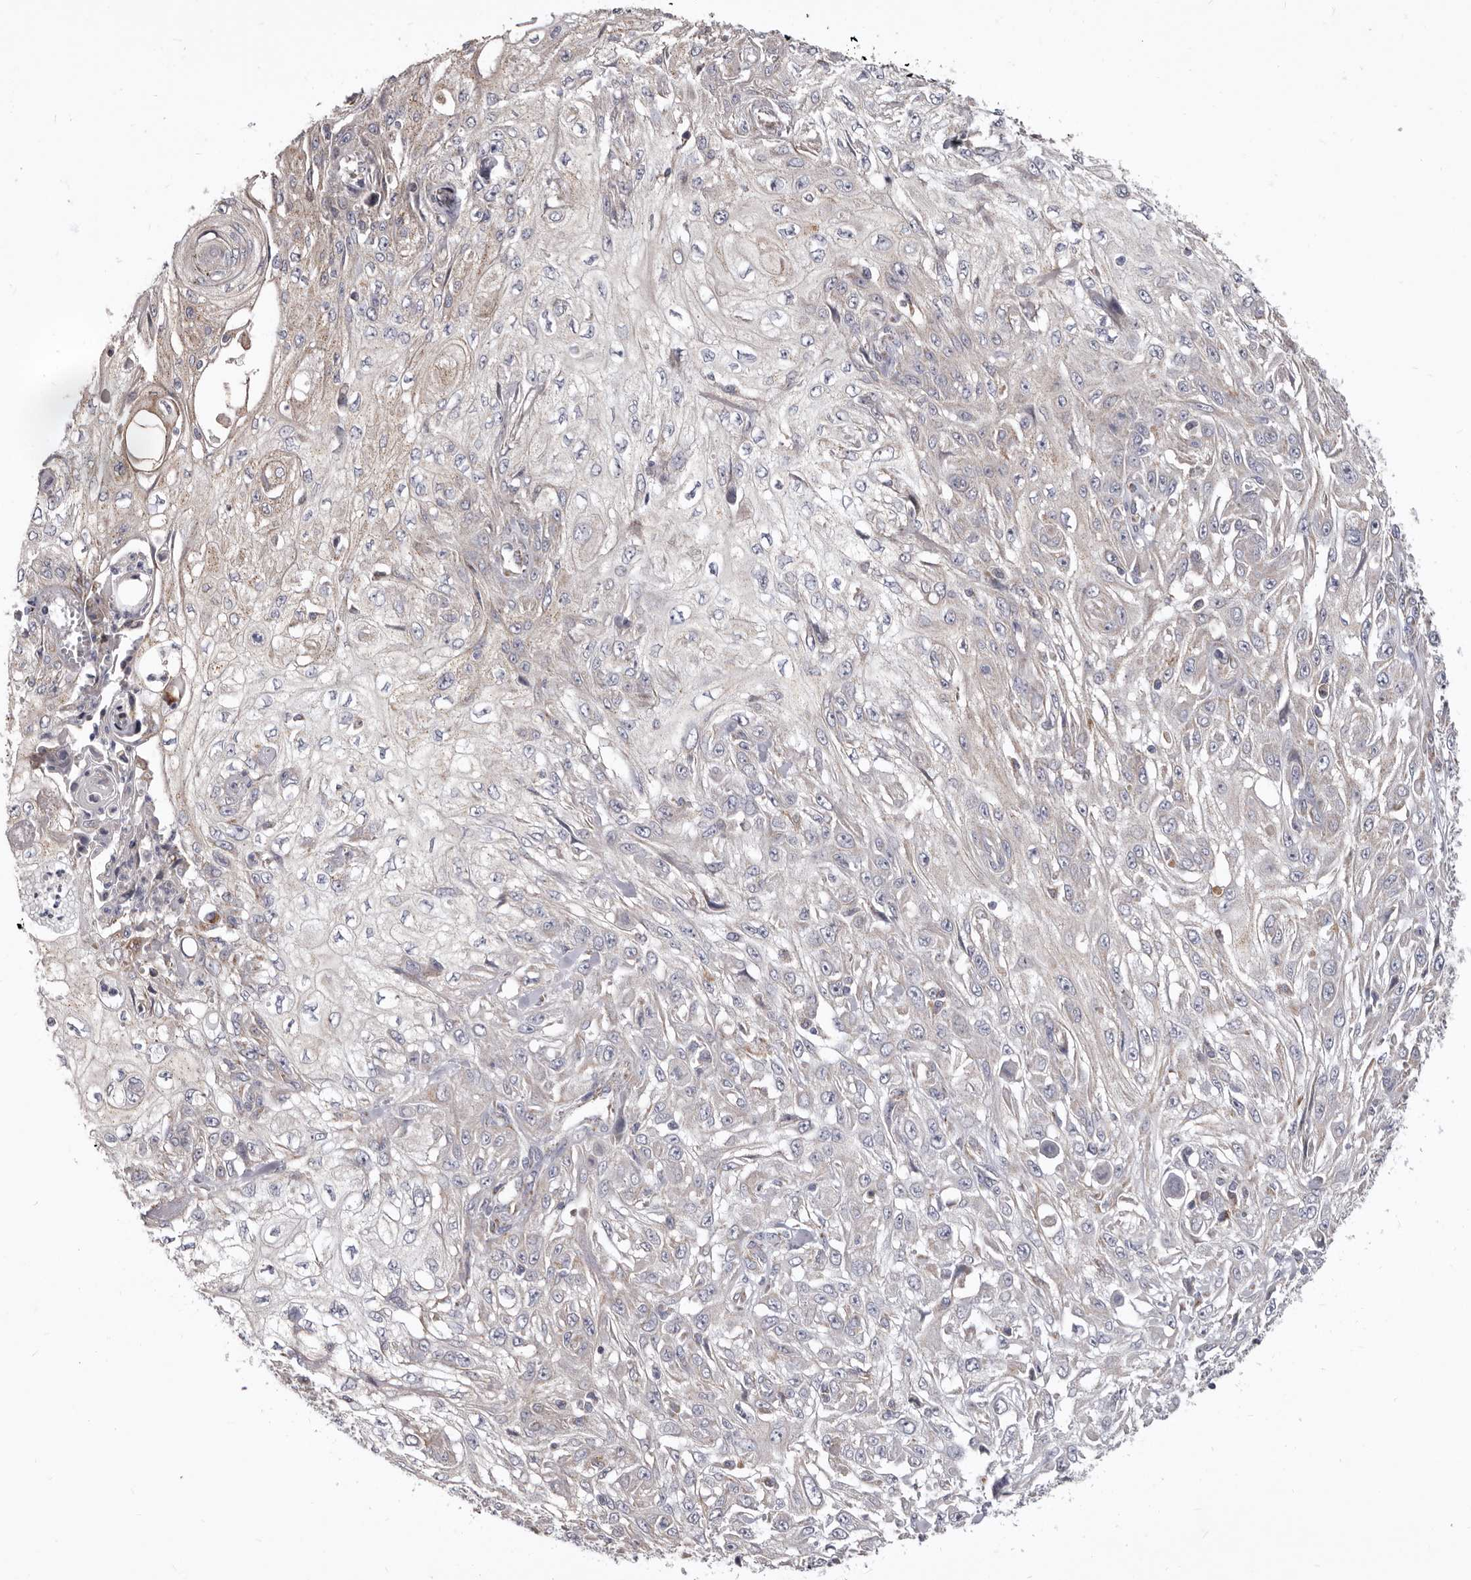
{"staining": {"intensity": "weak", "quantity": "<25%", "location": "cytoplasmic/membranous"}, "tissue": "skin cancer", "cell_type": "Tumor cells", "image_type": "cancer", "snomed": [{"axis": "morphology", "description": "Squamous cell carcinoma, NOS"}, {"axis": "morphology", "description": "Squamous cell carcinoma, metastatic, NOS"}, {"axis": "topography", "description": "Skin"}, {"axis": "topography", "description": "Lymph node"}], "caption": "Tumor cells show no significant protein expression in skin metastatic squamous cell carcinoma.", "gene": "FMO2", "patient": {"sex": "male", "age": 75}}